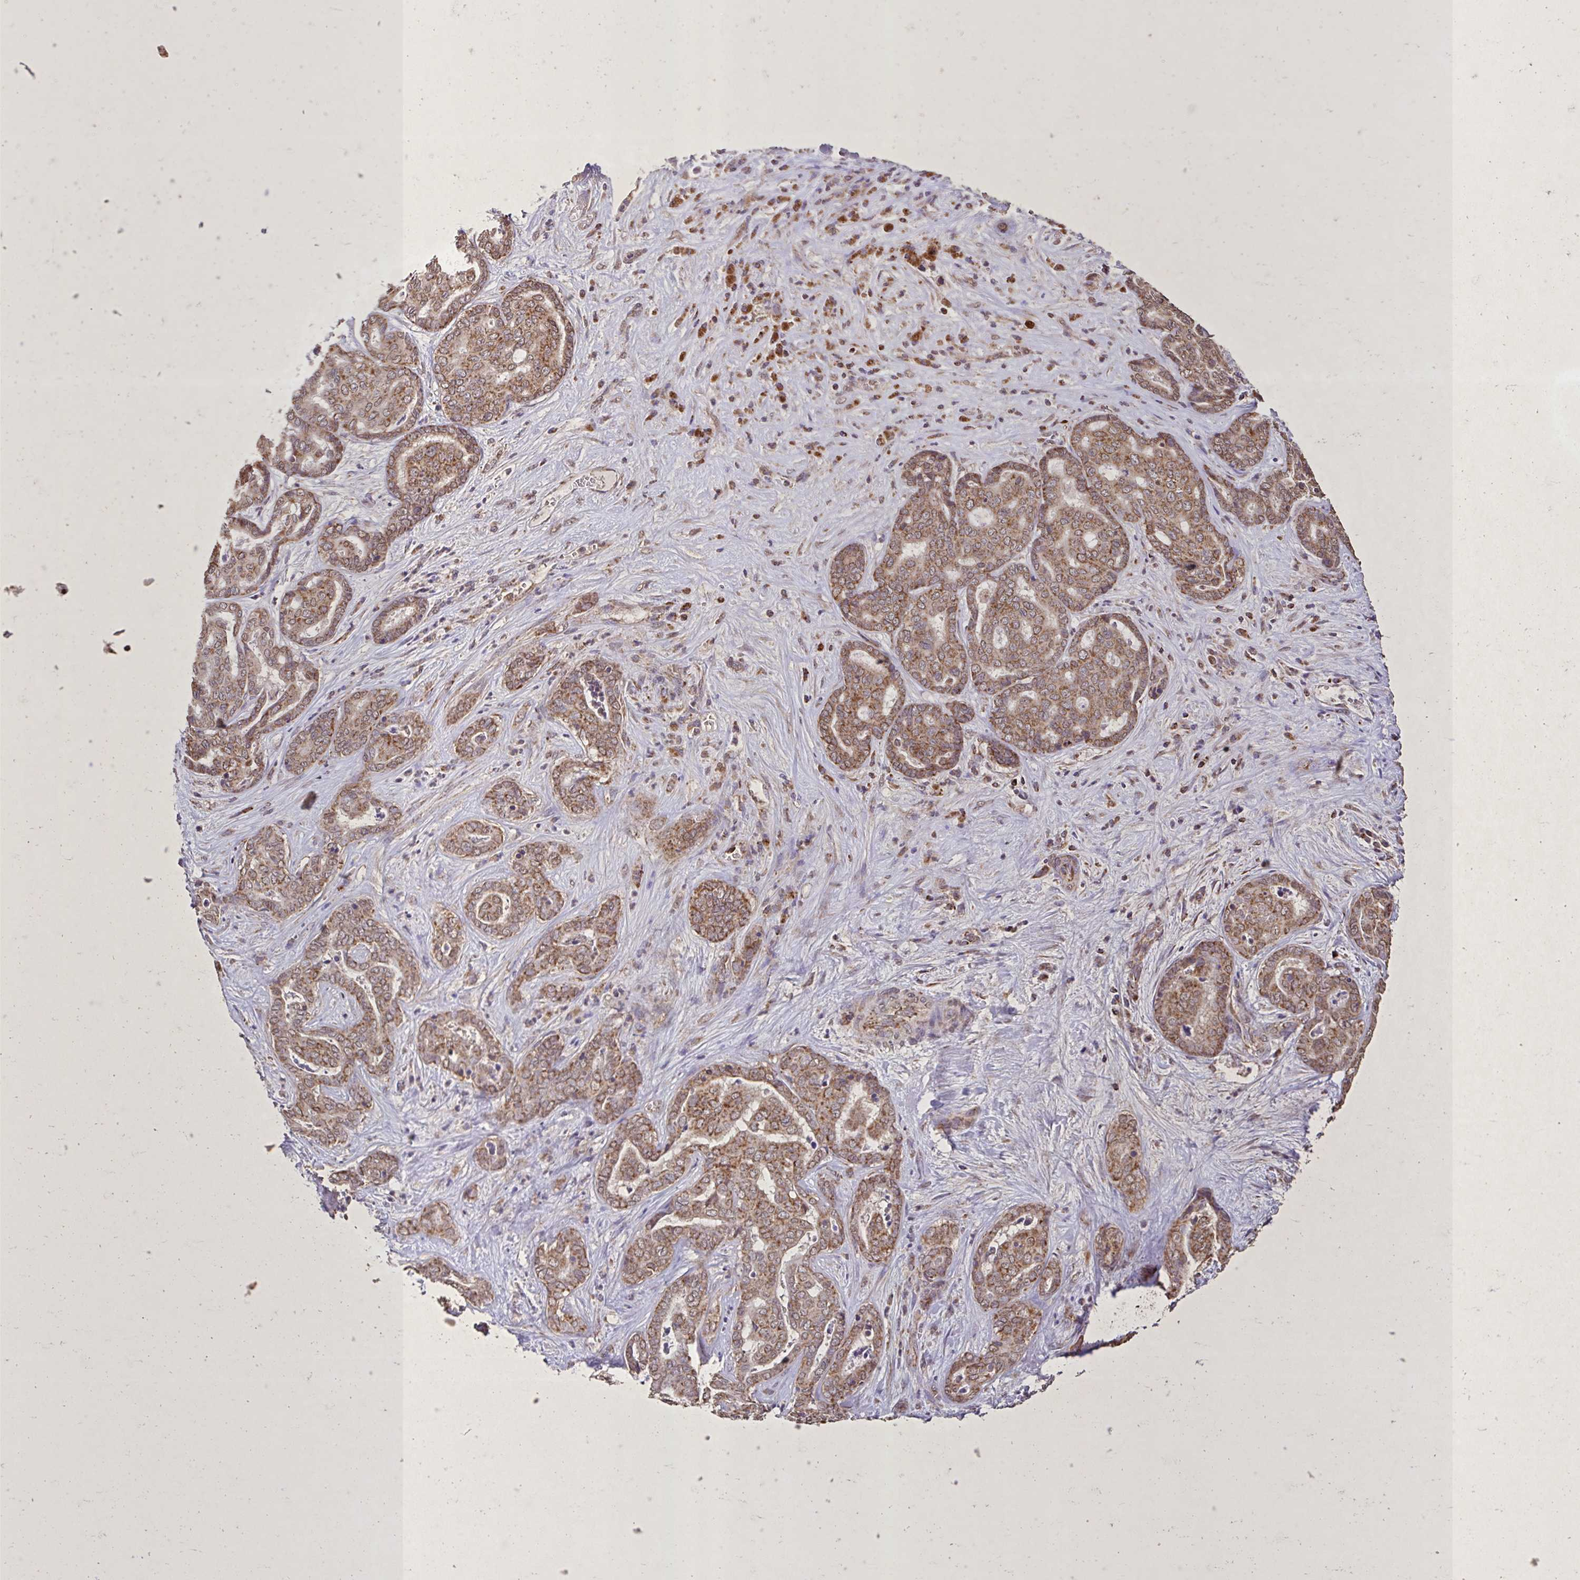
{"staining": {"intensity": "moderate", "quantity": ">75%", "location": "cytoplasmic/membranous"}, "tissue": "liver cancer", "cell_type": "Tumor cells", "image_type": "cancer", "snomed": [{"axis": "morphology", "description": "Cholangiocarcinoma"}, {"axis": "topography", "description": "Liver"}], "caption": "High-magnification brightfield microscopy of liver cholangiocarcinoma stained with DAB (3,3'-diaminobenzidine) (brown) and counterstained with hematoxylin (blue). tumor cells exhibit moderate cytoplasmic/membranous staining is seen in about>75% of cells.", "gene": "AGK", "patient": {"sex": "female", "age": 64}}